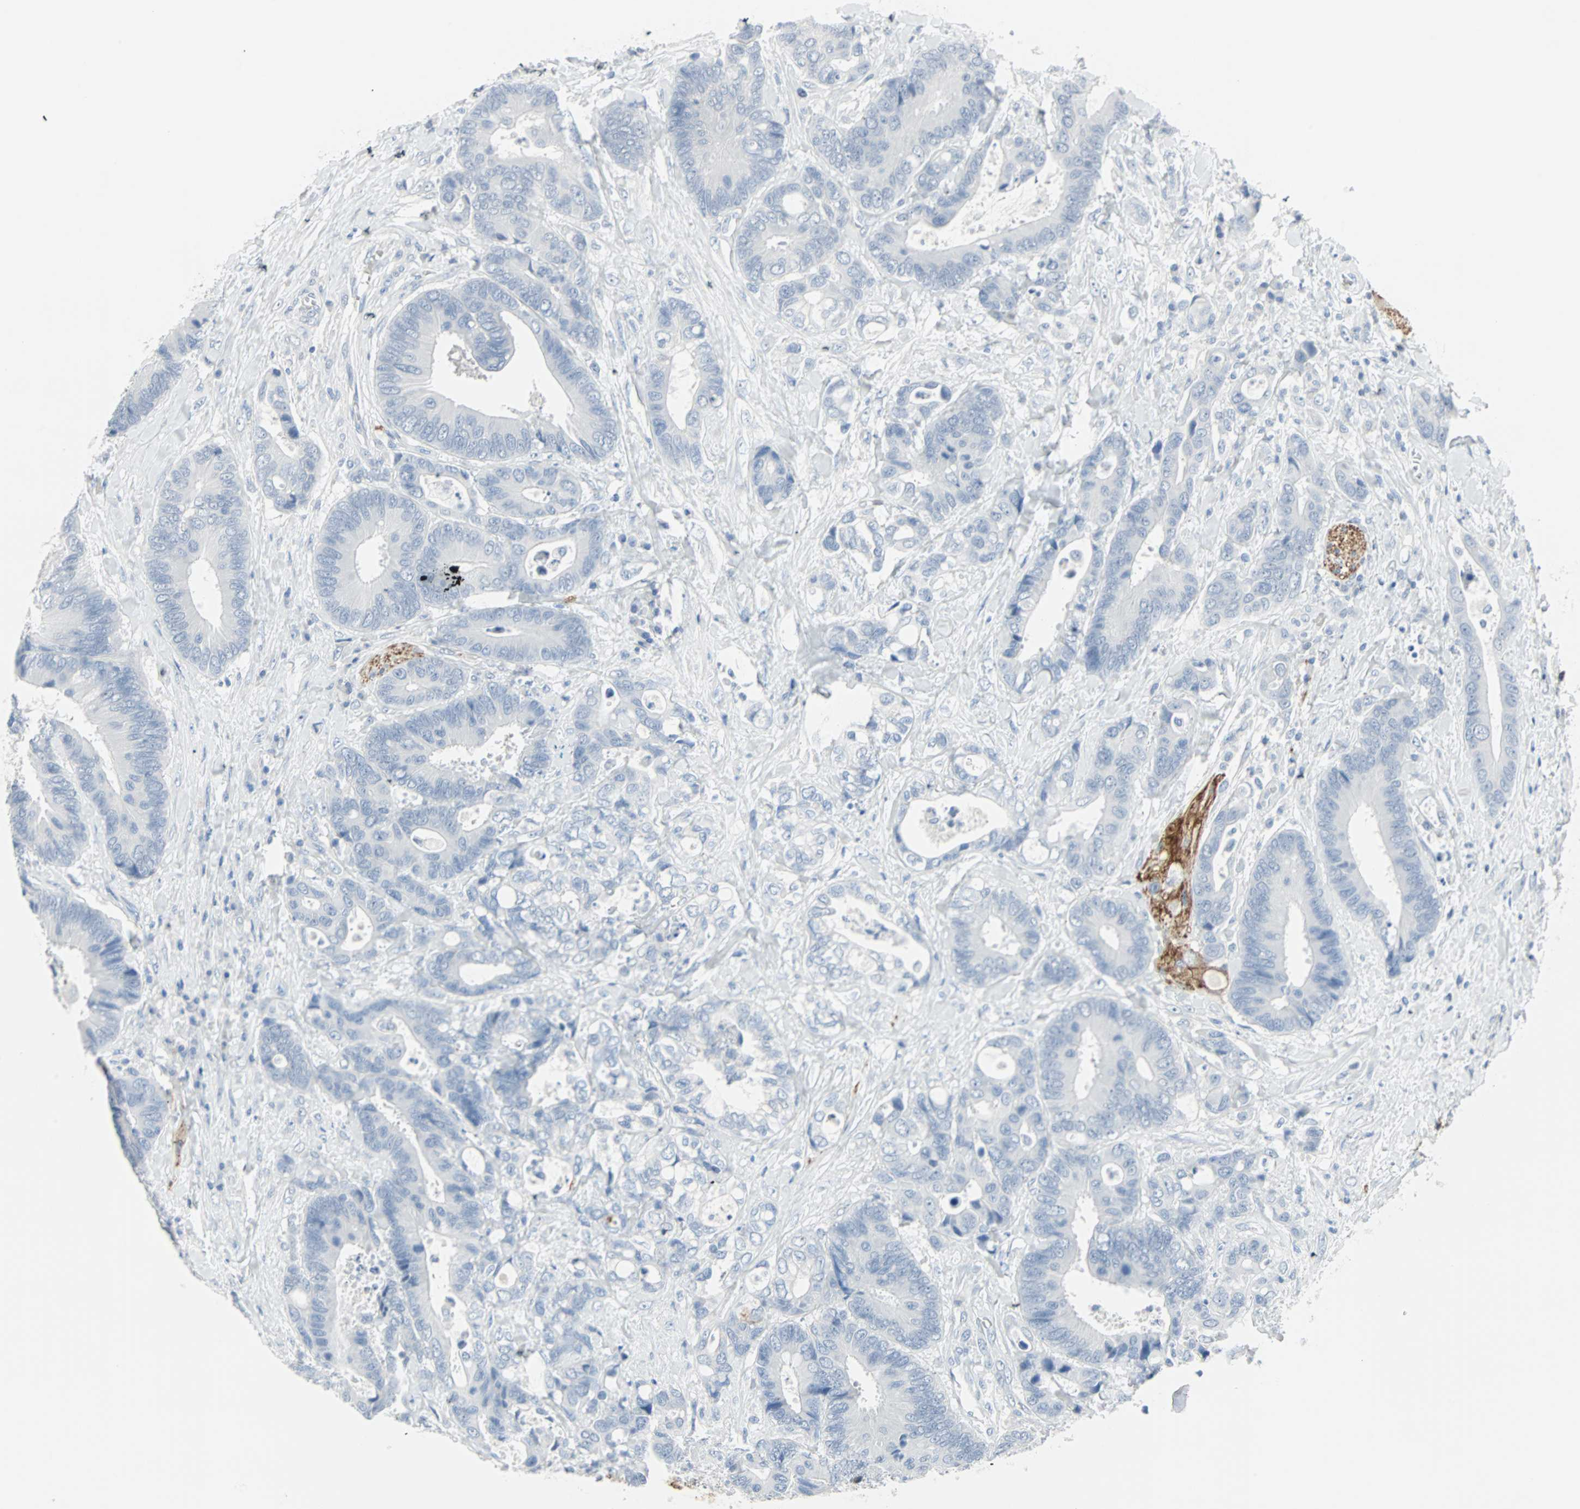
{"staining": {"intensity": "negative", "quantity": "none", "location": "none"}, "tissue": "colorectal cancer", "cell_type": "Tumor cells", "image_type": "cancer", "snomed": [{"axis": "morphology", "description": "Adenocarcinoma, NOS"}, {"axis": "topography", "description": "Rectum"}], "caption": "Tumor cells show no significant protein staining in adenocarcinoma (colorectal). The staining was performed using DAB (3,3'-diaminobenzidine) to visualize the protein expression in brown, while the nuclei were stained in blue with hematoxylin (Magnification: 20x).", "gene": "STX1A", "patient": {"sex": "male", "age": 55}}